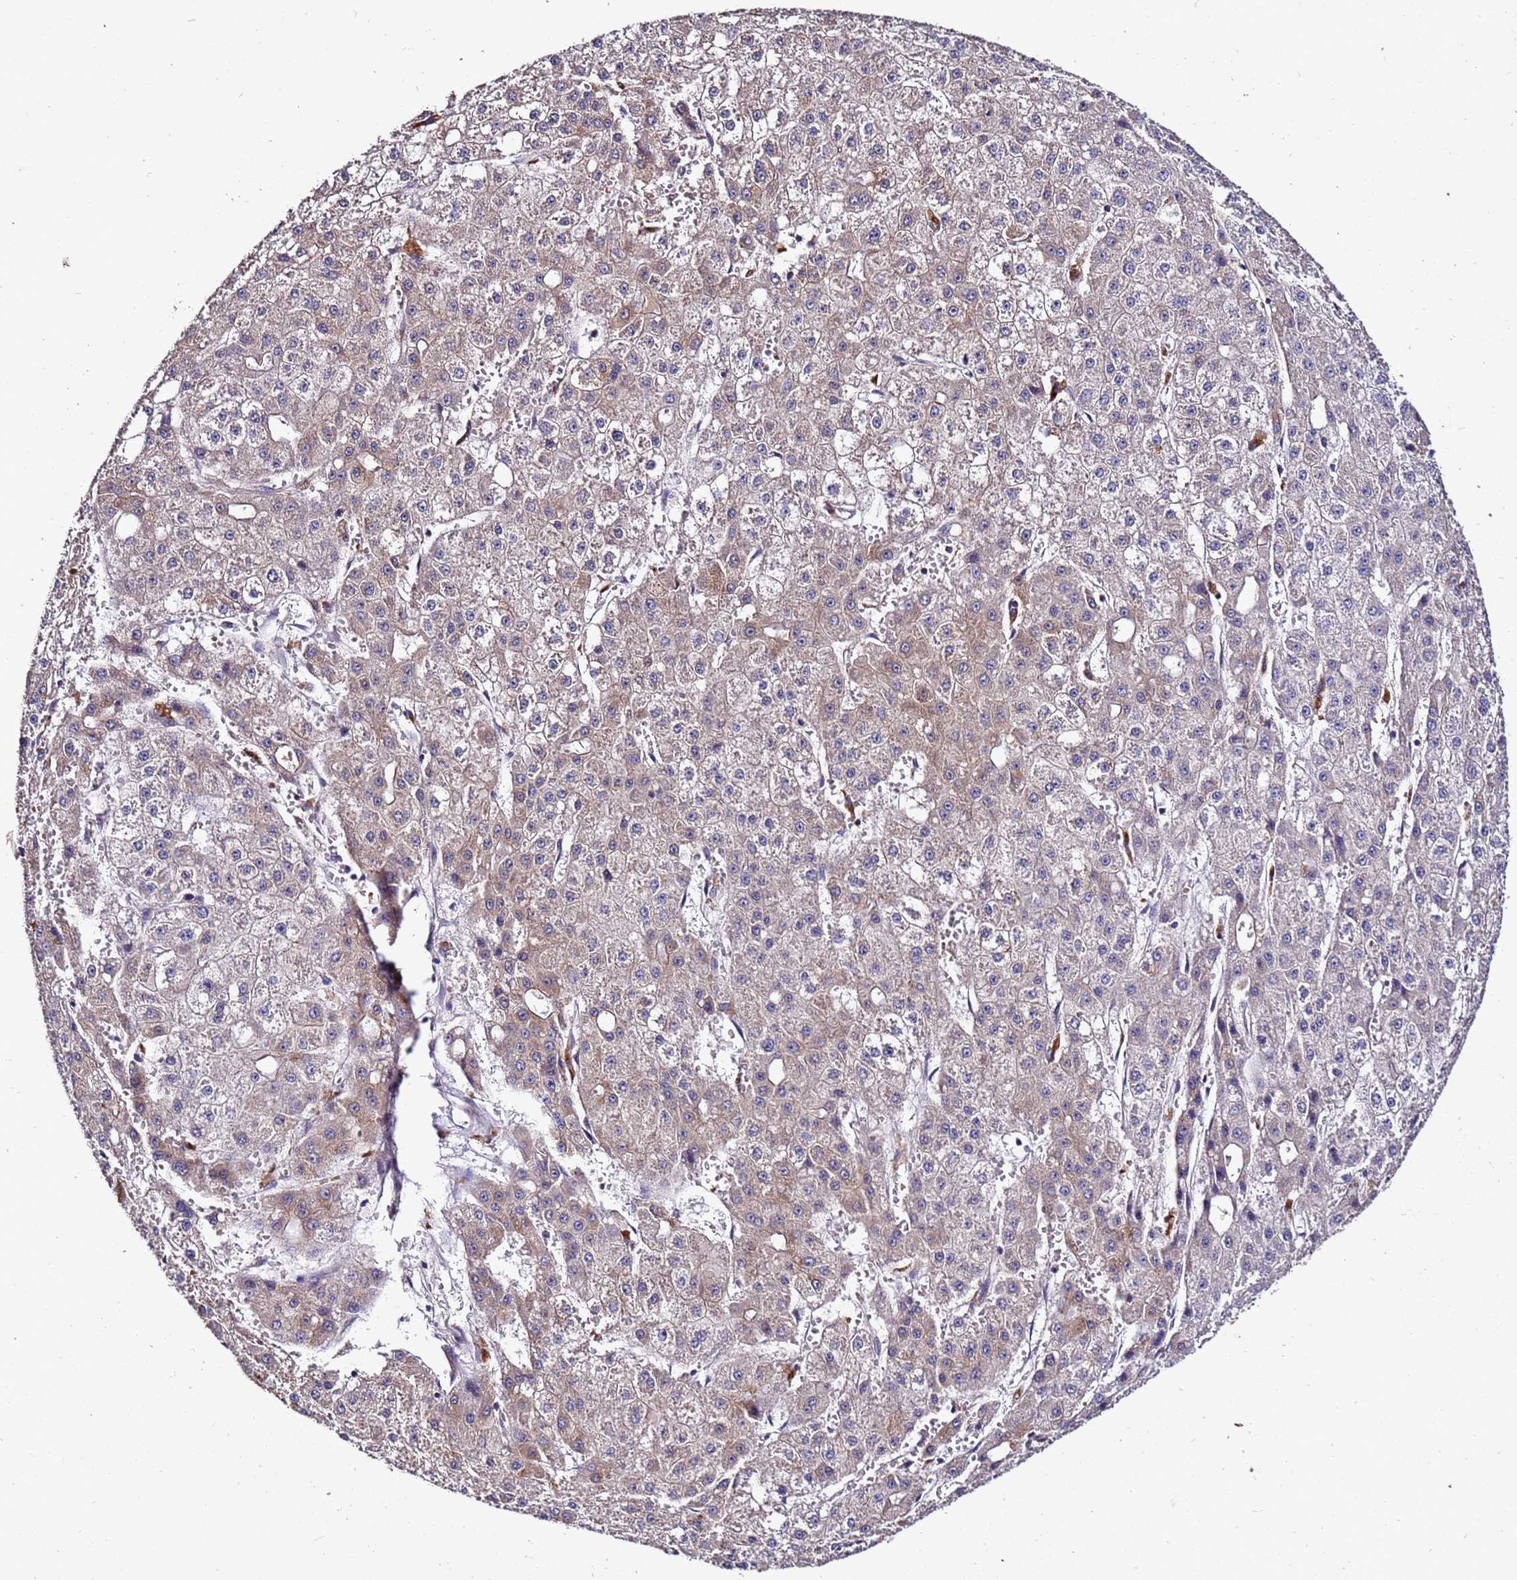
{"staining": {"intensity": "weak", "quantity": "25%-75%", "location": "cytoplasmic/membranous"}, "tissue": "liver cancer", "cell_type": "Tumor cells", "image_type": "cancer", "snomed": [{"axis": "morphology", "description": "Carcinoma, Hepatocellular, NOS"}, {"axis": "topography", "description": "Liver"}], "caption": "Human liver hepatocellular carcinoma stained with a brown dye displays weak cytoplasmic/membranous positive positivity in approximately 25%-75% of tumor cells.", "gene": "GSPT2", "patient": {"sex": "male", "age": 47}}